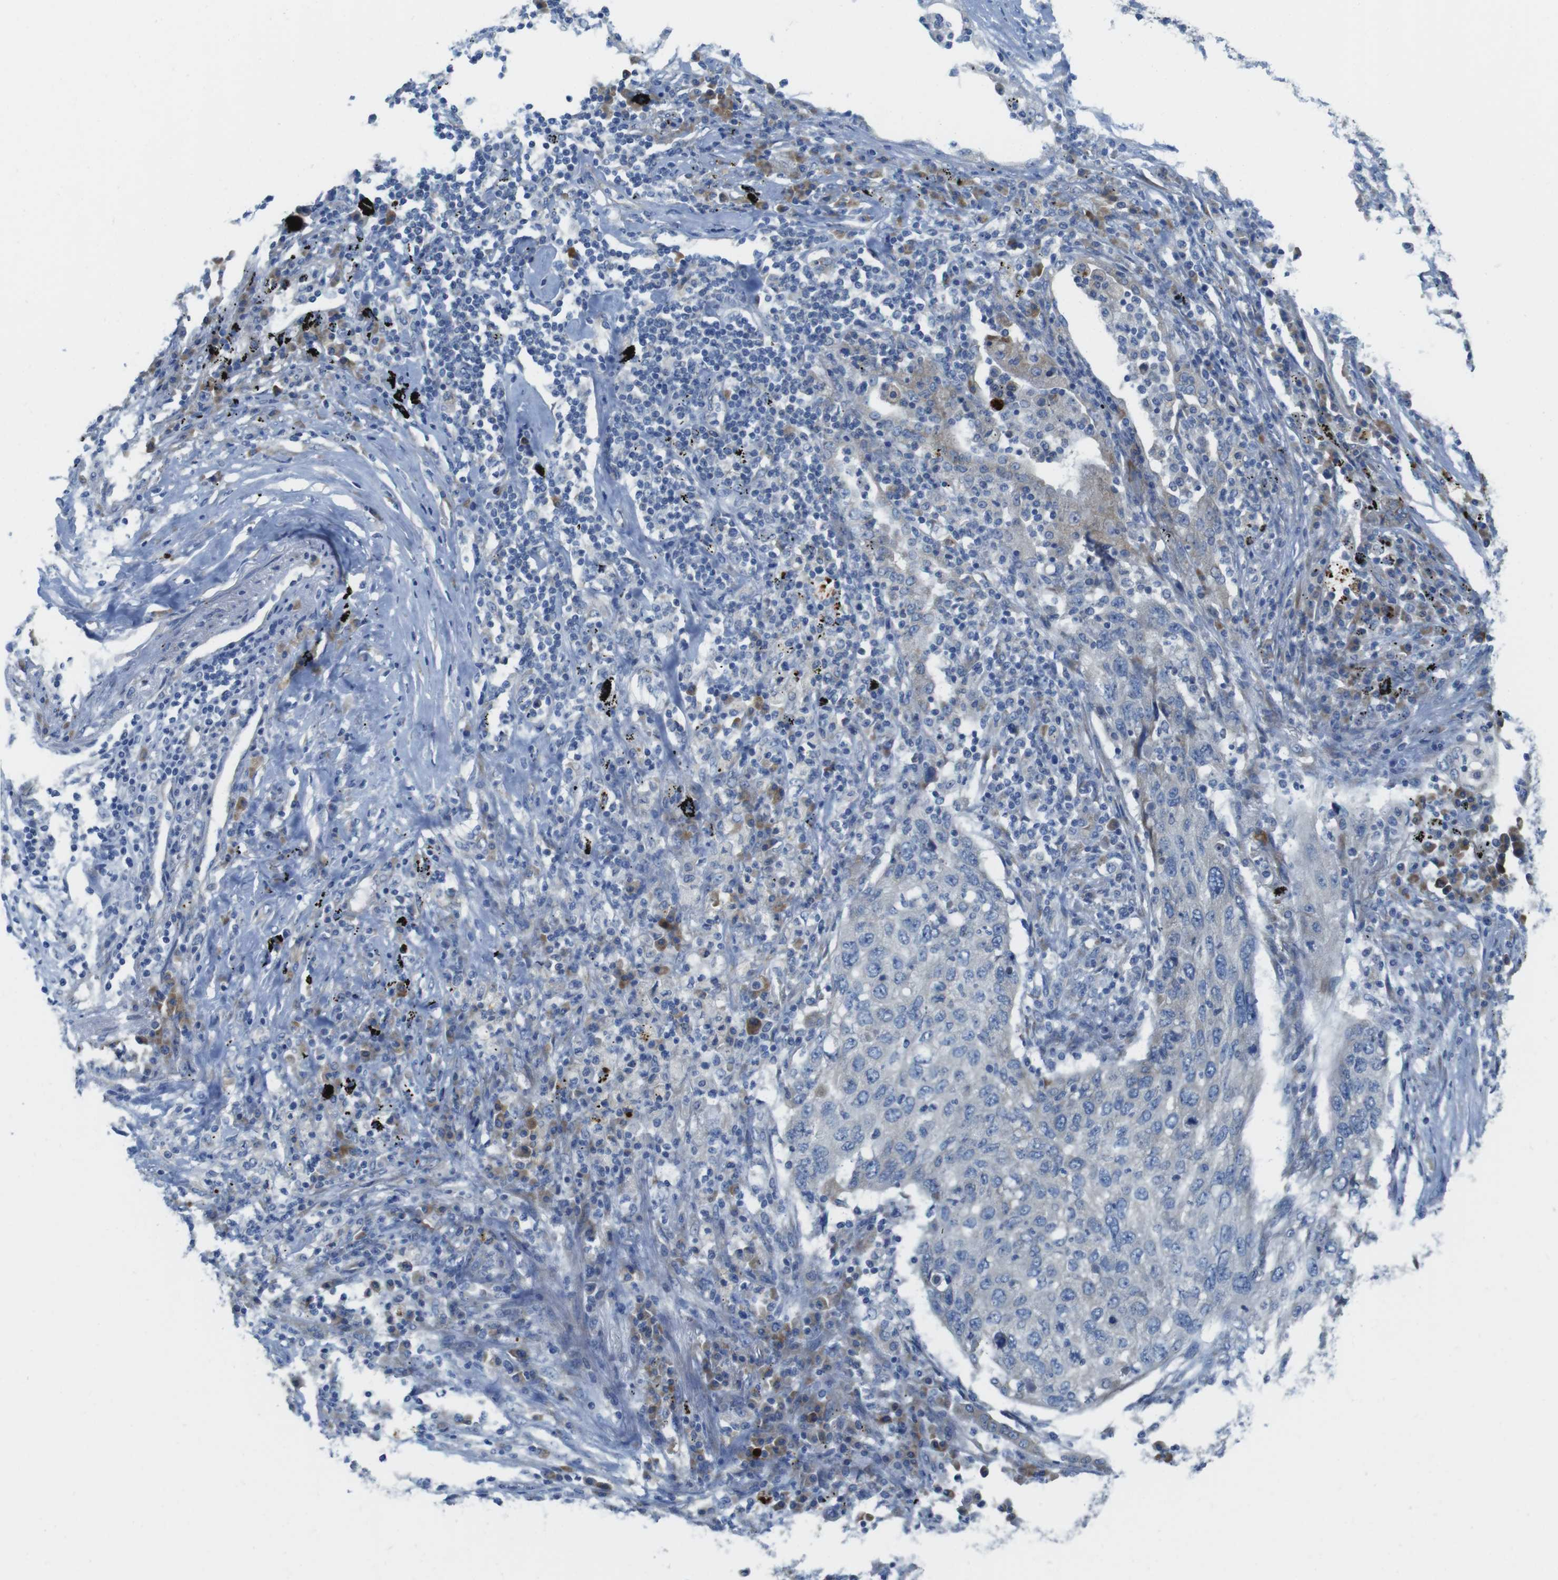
{"staining": {"intensity": "negative", "quantity": "none", "location": "none"}, "tissue": "lung cancer", "cell_type": "Tumor cells", "image_type": "cancer", "snomed": [{"axis": "morphology", "description": "Squamous cell carcinoma, NOS"}, {"axis": "topography", "description": "Lung"}], "caption": "Image shows no significant protein staining in tumor cells of lung cancer.", "gene": "TMEM234", "patient": {"sex": "female", "age": 63}}